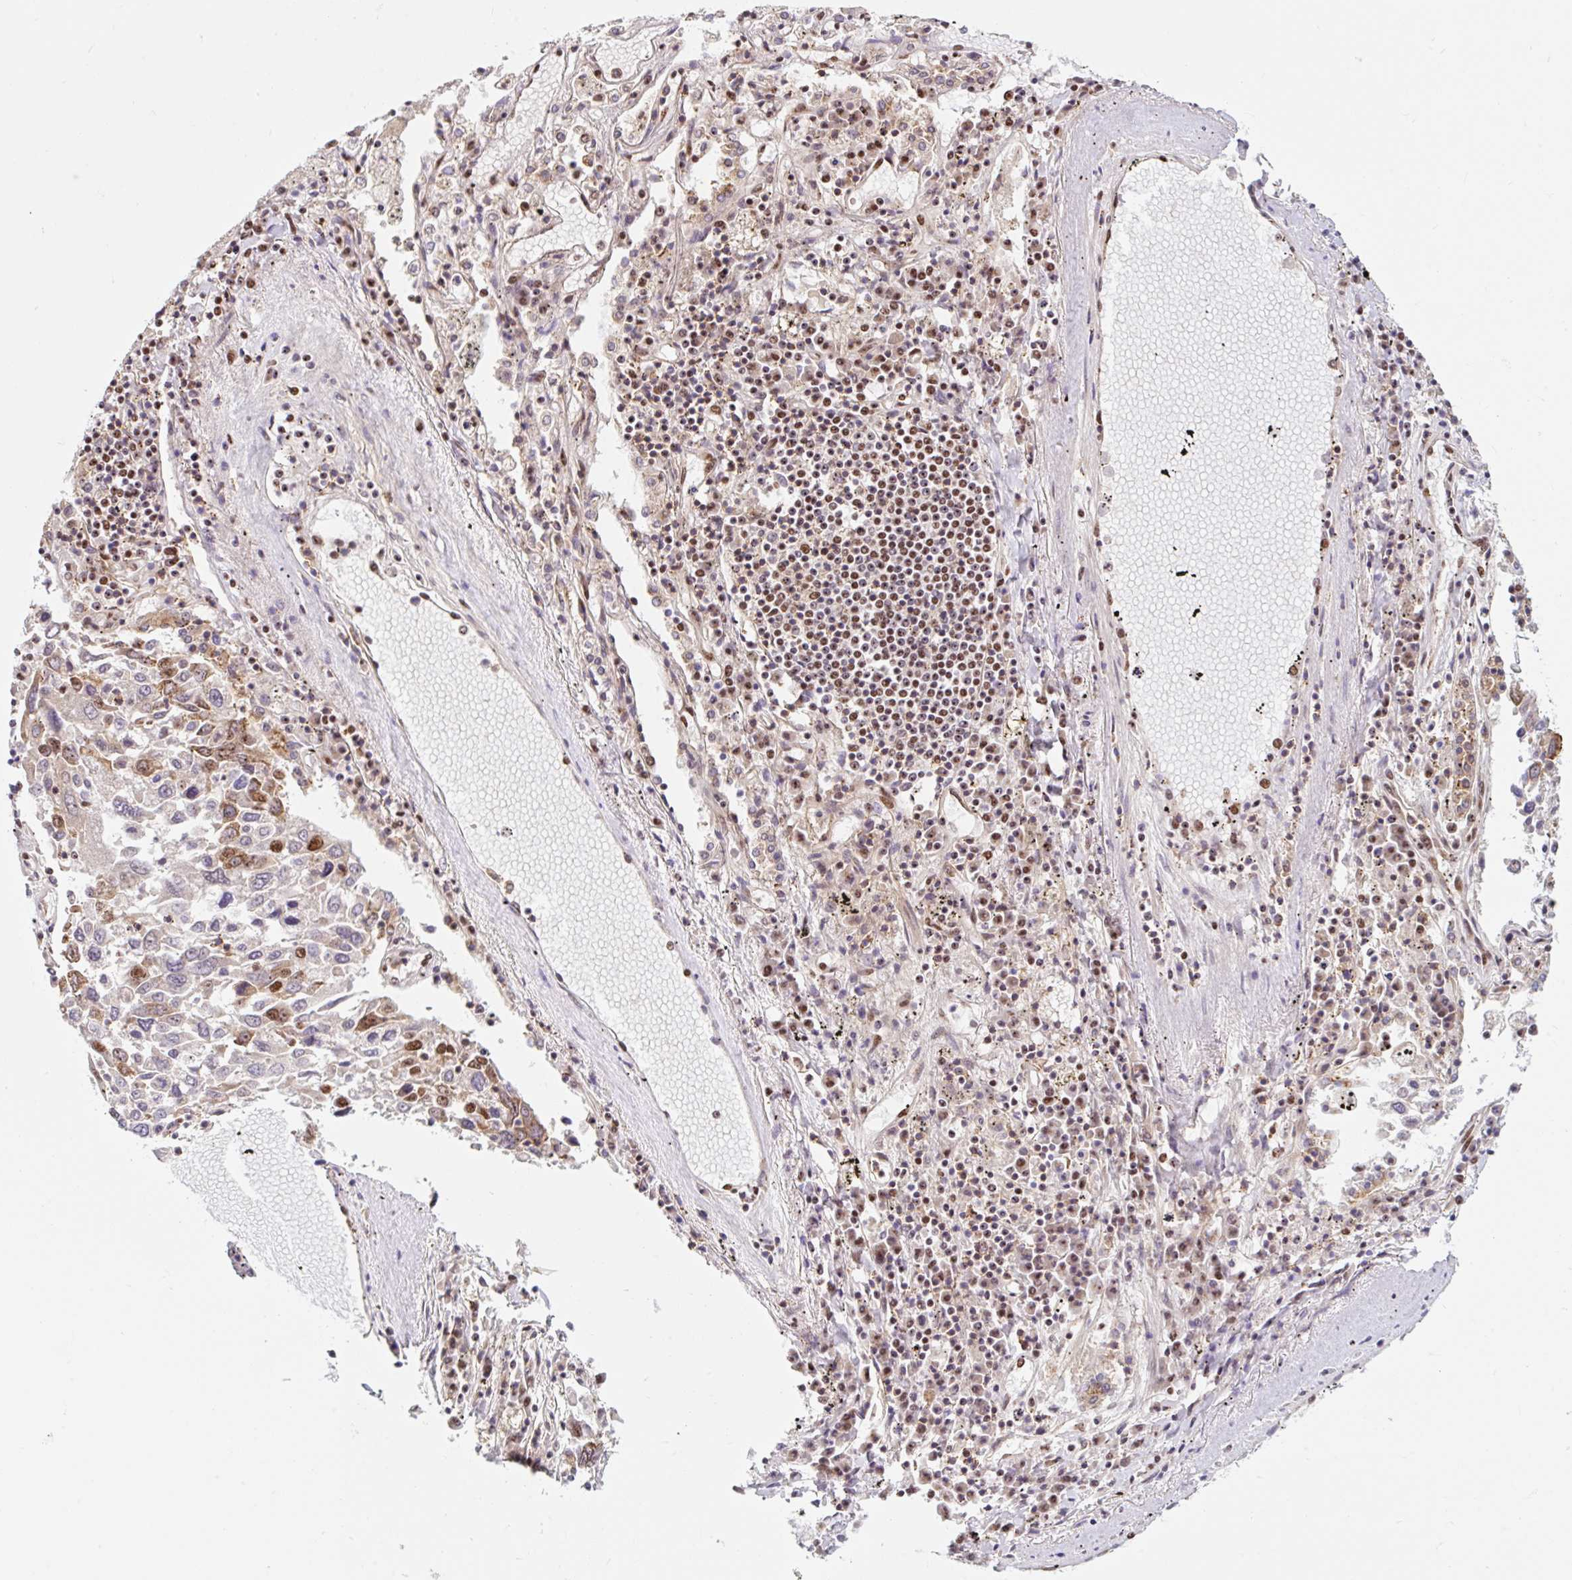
{"staining": {"intensity": "moderate", "quantity": ">75%", "location": "nuclear"}, "tissue": "lung cancer", "cell_type": "Tumor cells", "image_type": "cancer", "snomed": [{"axis": "morphology", "description": "Squamous cell carcinoma, NOS"}, {"axis": "topography", "description": "Lung"}], "caption": "Lung squamous cell carcinoma tissue exhibits moderate nuclear expression in about >75% of tumor cells, visualized by immunohistochemistry.", "gene": "BICRA", "patient": {"sex": "male", "age": 65}}